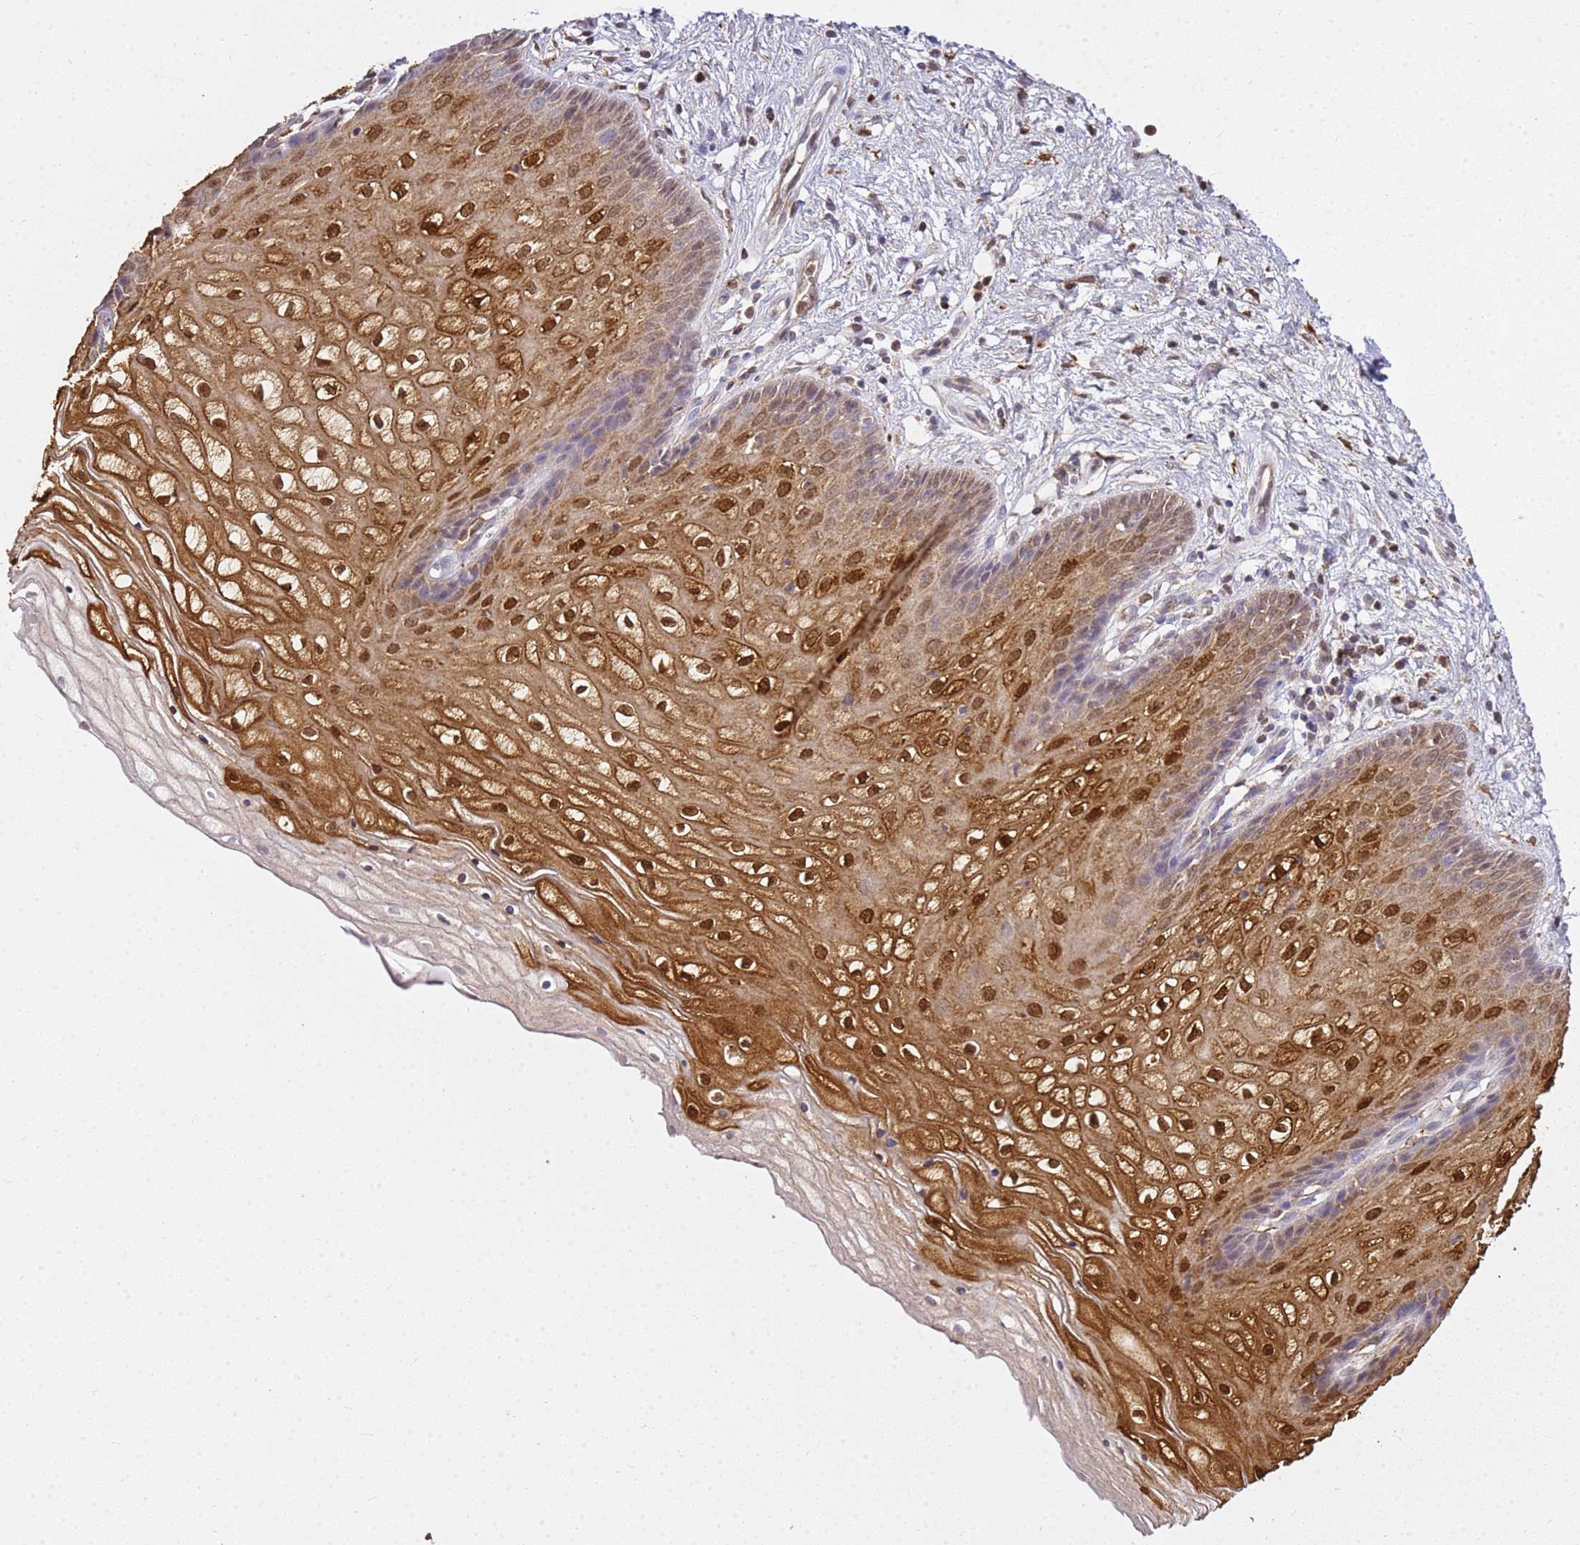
{"staining": {"intensity": "strong", "quantity": ">75%", "location": "cytoplasmic/membranous,nuclear"}, "tissue": "vagina", "cell_type": "Squamous epithelial cells", "image_type": "normal", "snomed": [{"axis": "morphology", "description": "Normal tissue, NOS"}, {"axis": "topography", "description": "Vagina"}], "caption": "Immunohistochemistry photomicrograph of benign human vagina stained for a protein (brown), which demonstrates high levels of strong cytoplasmic/membranous,nuclear staining in about >75% of squamous epithelial cells.", "gene": "CSTA", "patient": {"sex": "female", "age": 34}}